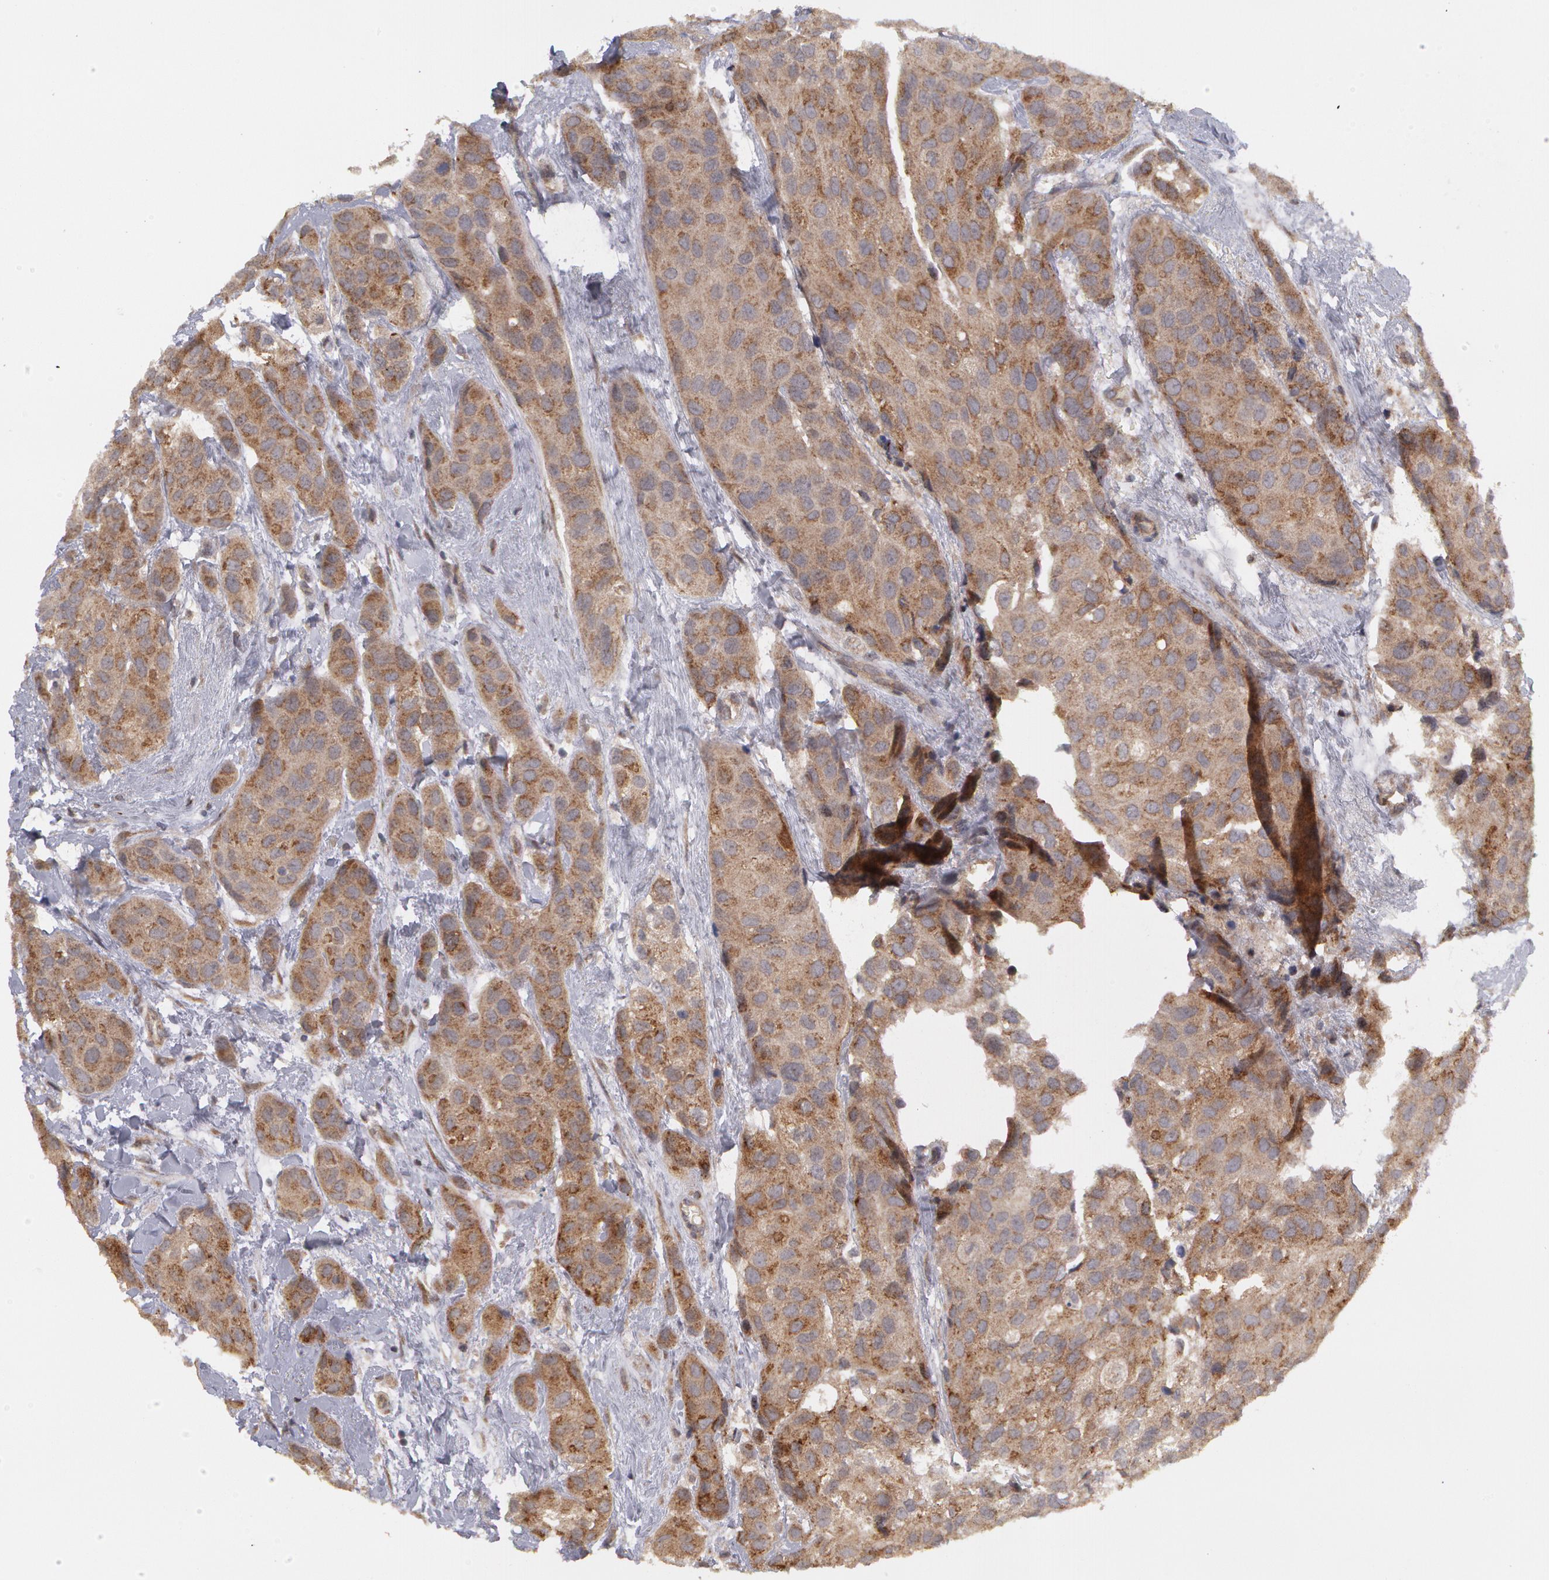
{"staining": {"intensity": "moderate", "quantity": ">75%", "location": "cytoplasmic/membranous"}, "tissue": "breast cancer", "cell_type": "Tumor cells", "image_type": "cancer", "snomed": [{"axis": "morphology", "description": "Duct carcinoma"}, {"axis": "topography", "description": "Breast"}], "caption": "Immunohistochemistry (IHC) micrograph of breast infiltrating ductal carcinoma stained for a protein (brown), which exhibits medium levels of moderate cytoplasmic/membranous expression in about >75% of tumor cells.", "gene": "STX5", "patient": {"sex": "female", "age": 68}}